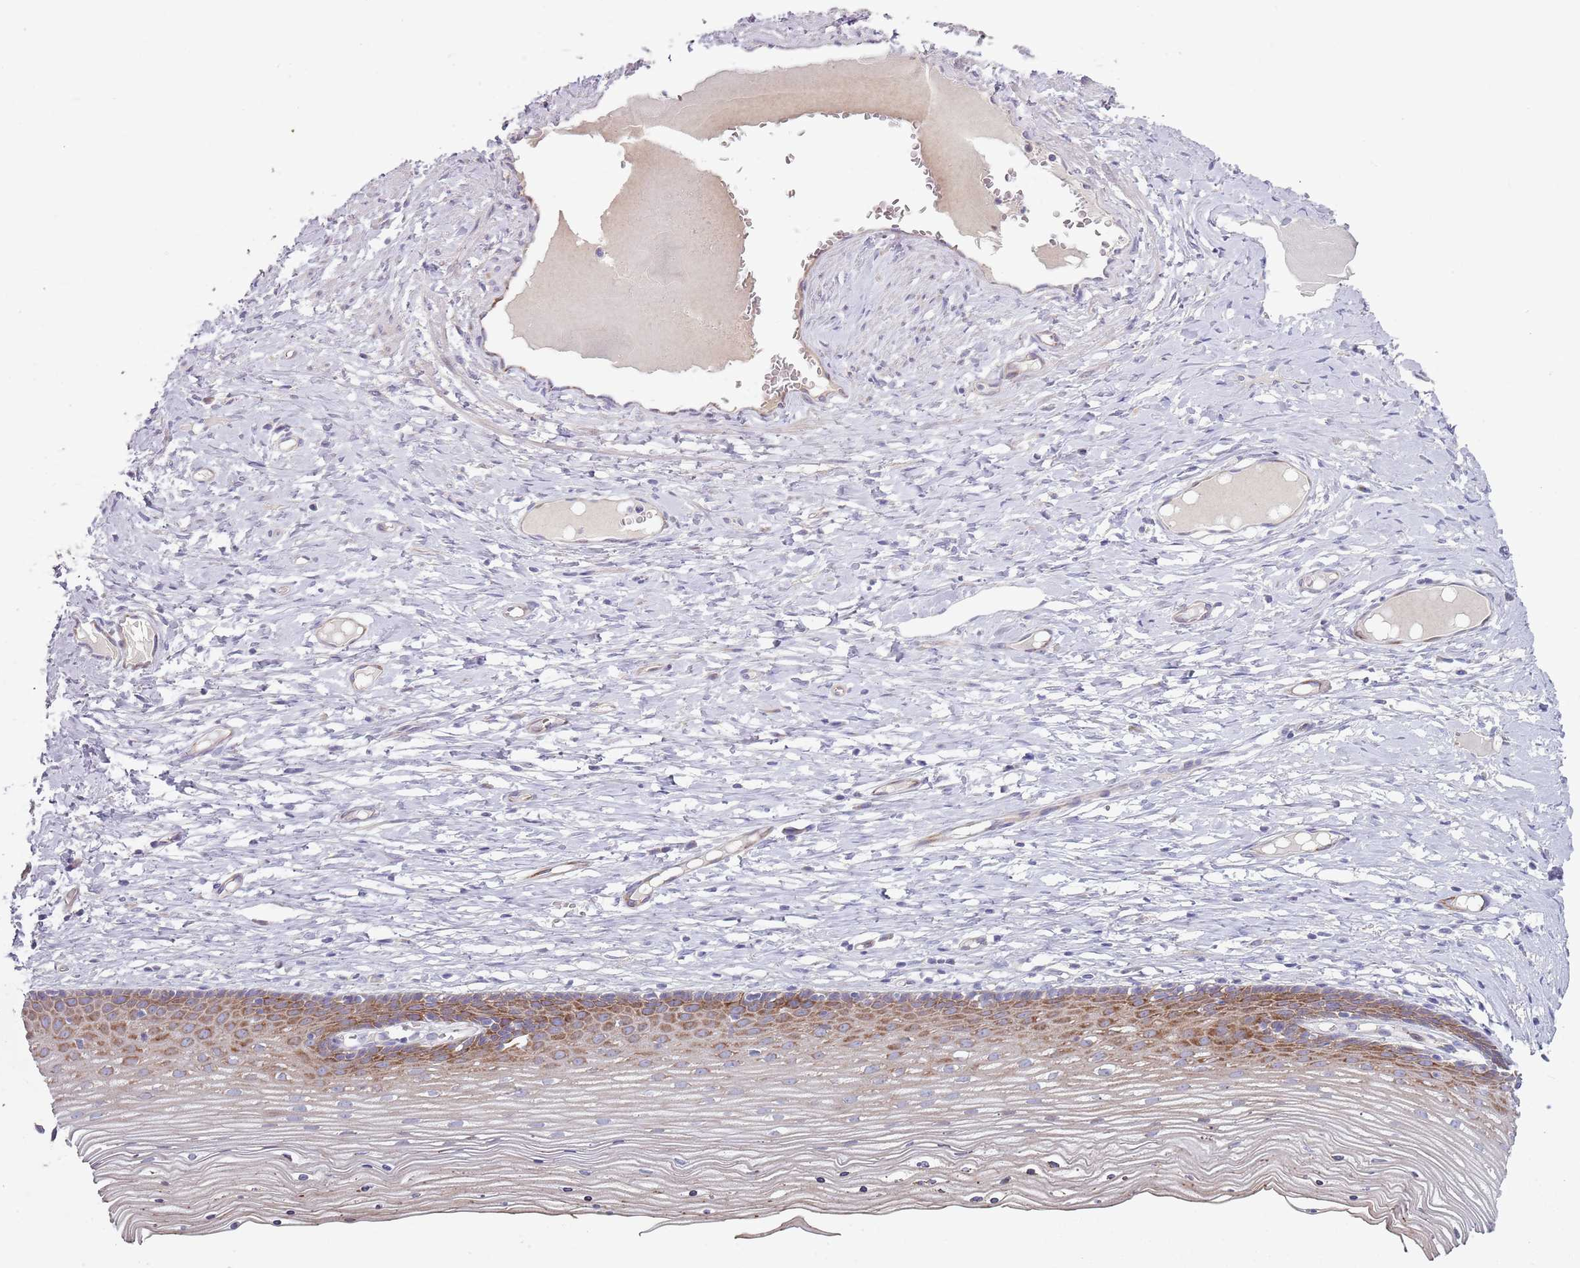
{"staining": {"intensity": "negative", "quantity": "none", "location": "none"}, "tissue": "cervix", "cell_type": "Glandular cells", "image_type": "normal", "snomed": [{"axis": "morphology", "description": "Normal tissue, NOS"}, {"axis": "topography", "description": "Cervix"}], "caption": "High power microscopy histopathology image of an immunohistochemistry photomicrograph of unremarkable cervix, revealing no significant staining in glandular cells.", "gene": "ZNF583", "patient": {"sex": "female", "age": 42}}